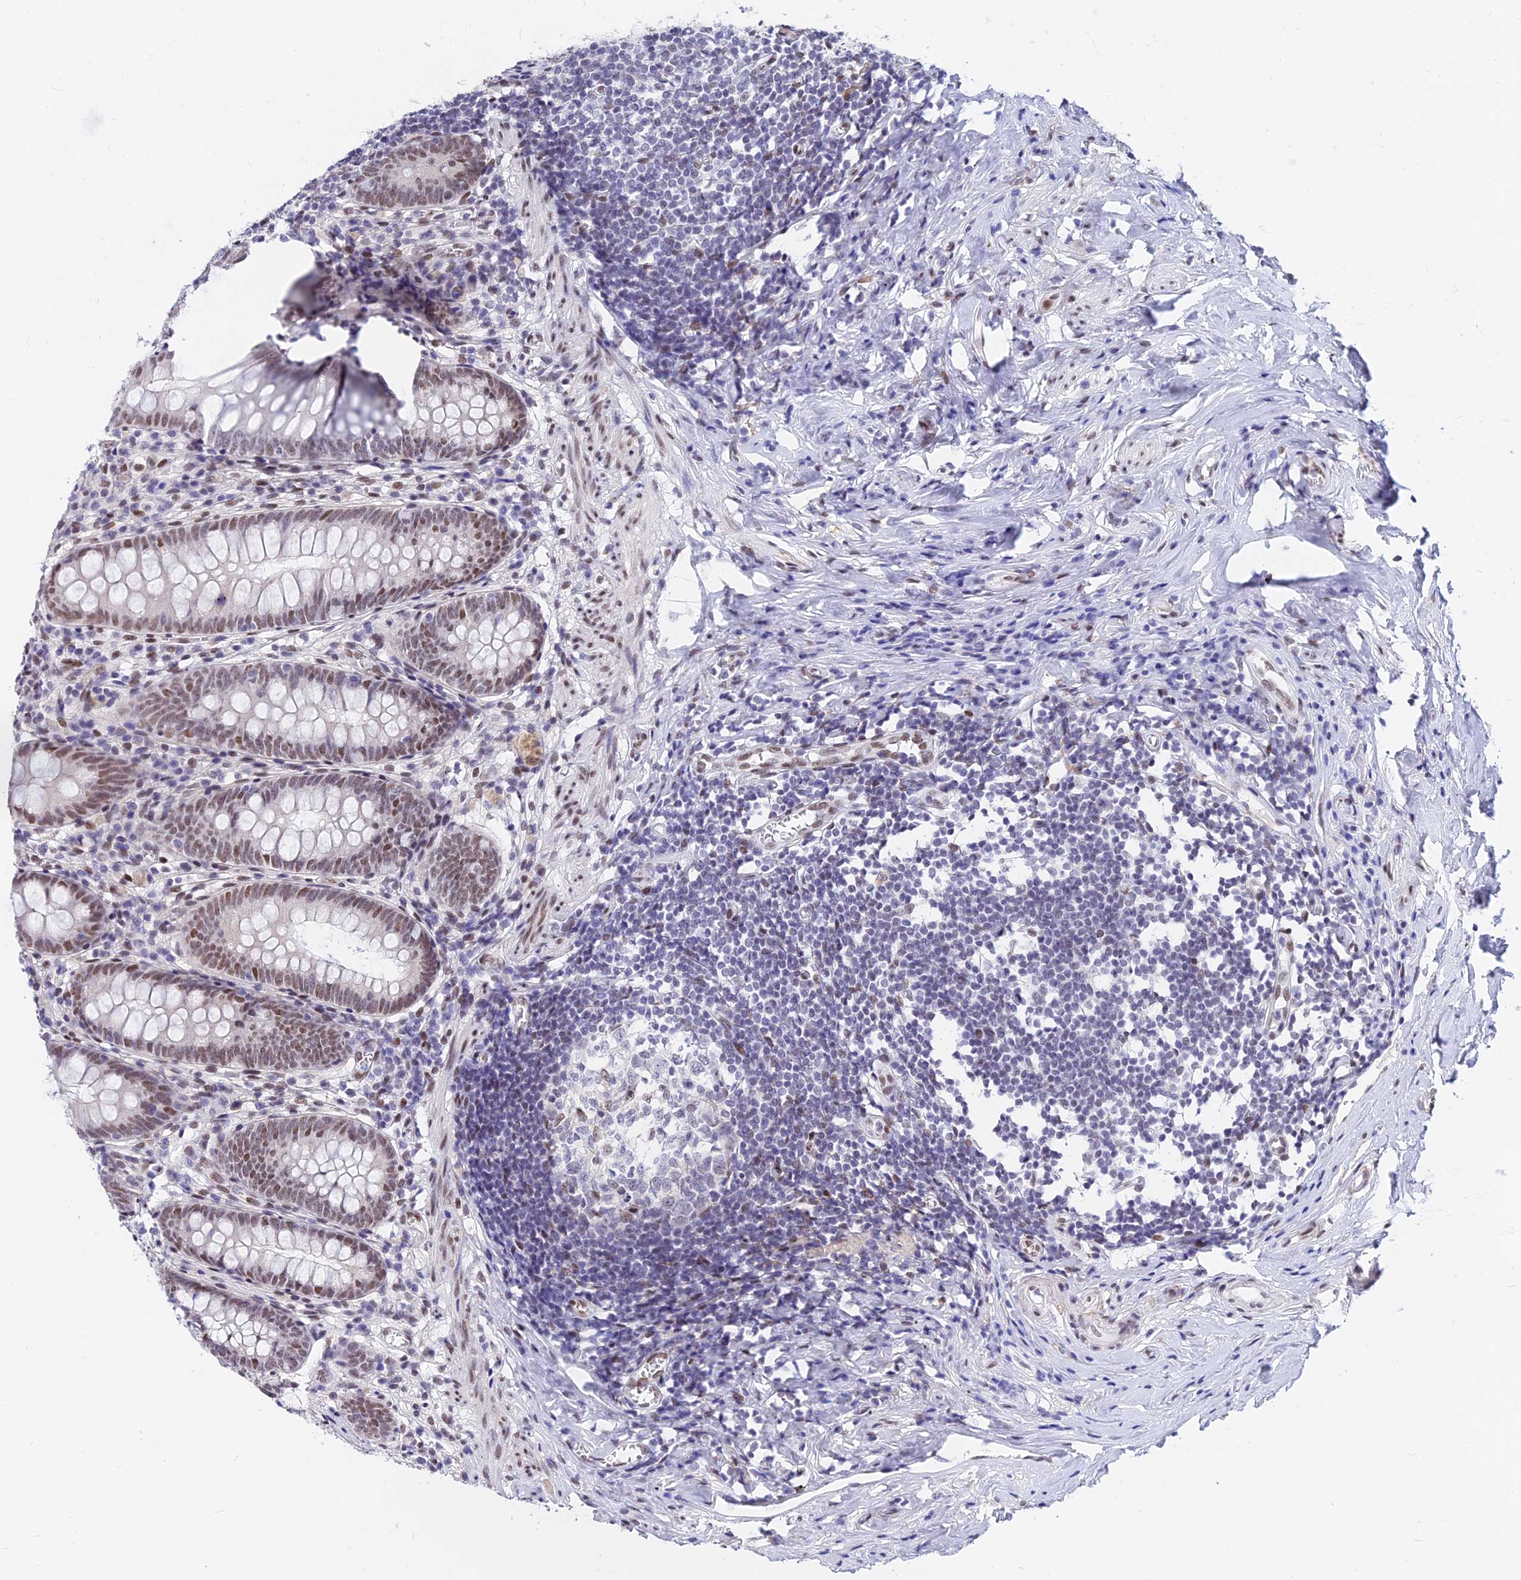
{"staining": {"intensity": "moderate", "quantity": ">75%", "location": "nuclear"}, "tissue": "appendix", "cell_type": "Glandular cells", "image_type": "normal", "snomed": [{"axis": "morphology", "description": "Normal tissue, NOS"}, {"axis": "topography", "description": "Appendix"}], "caption": "Immunohistochemical staining of normal human appendix displays medium levels of moderate nuclear positivity in approximately >75% of glandular cells. Nuclei are stained in blue.", "gene": "KCTD13", "patient": {"sex": "female", "age": 51}}